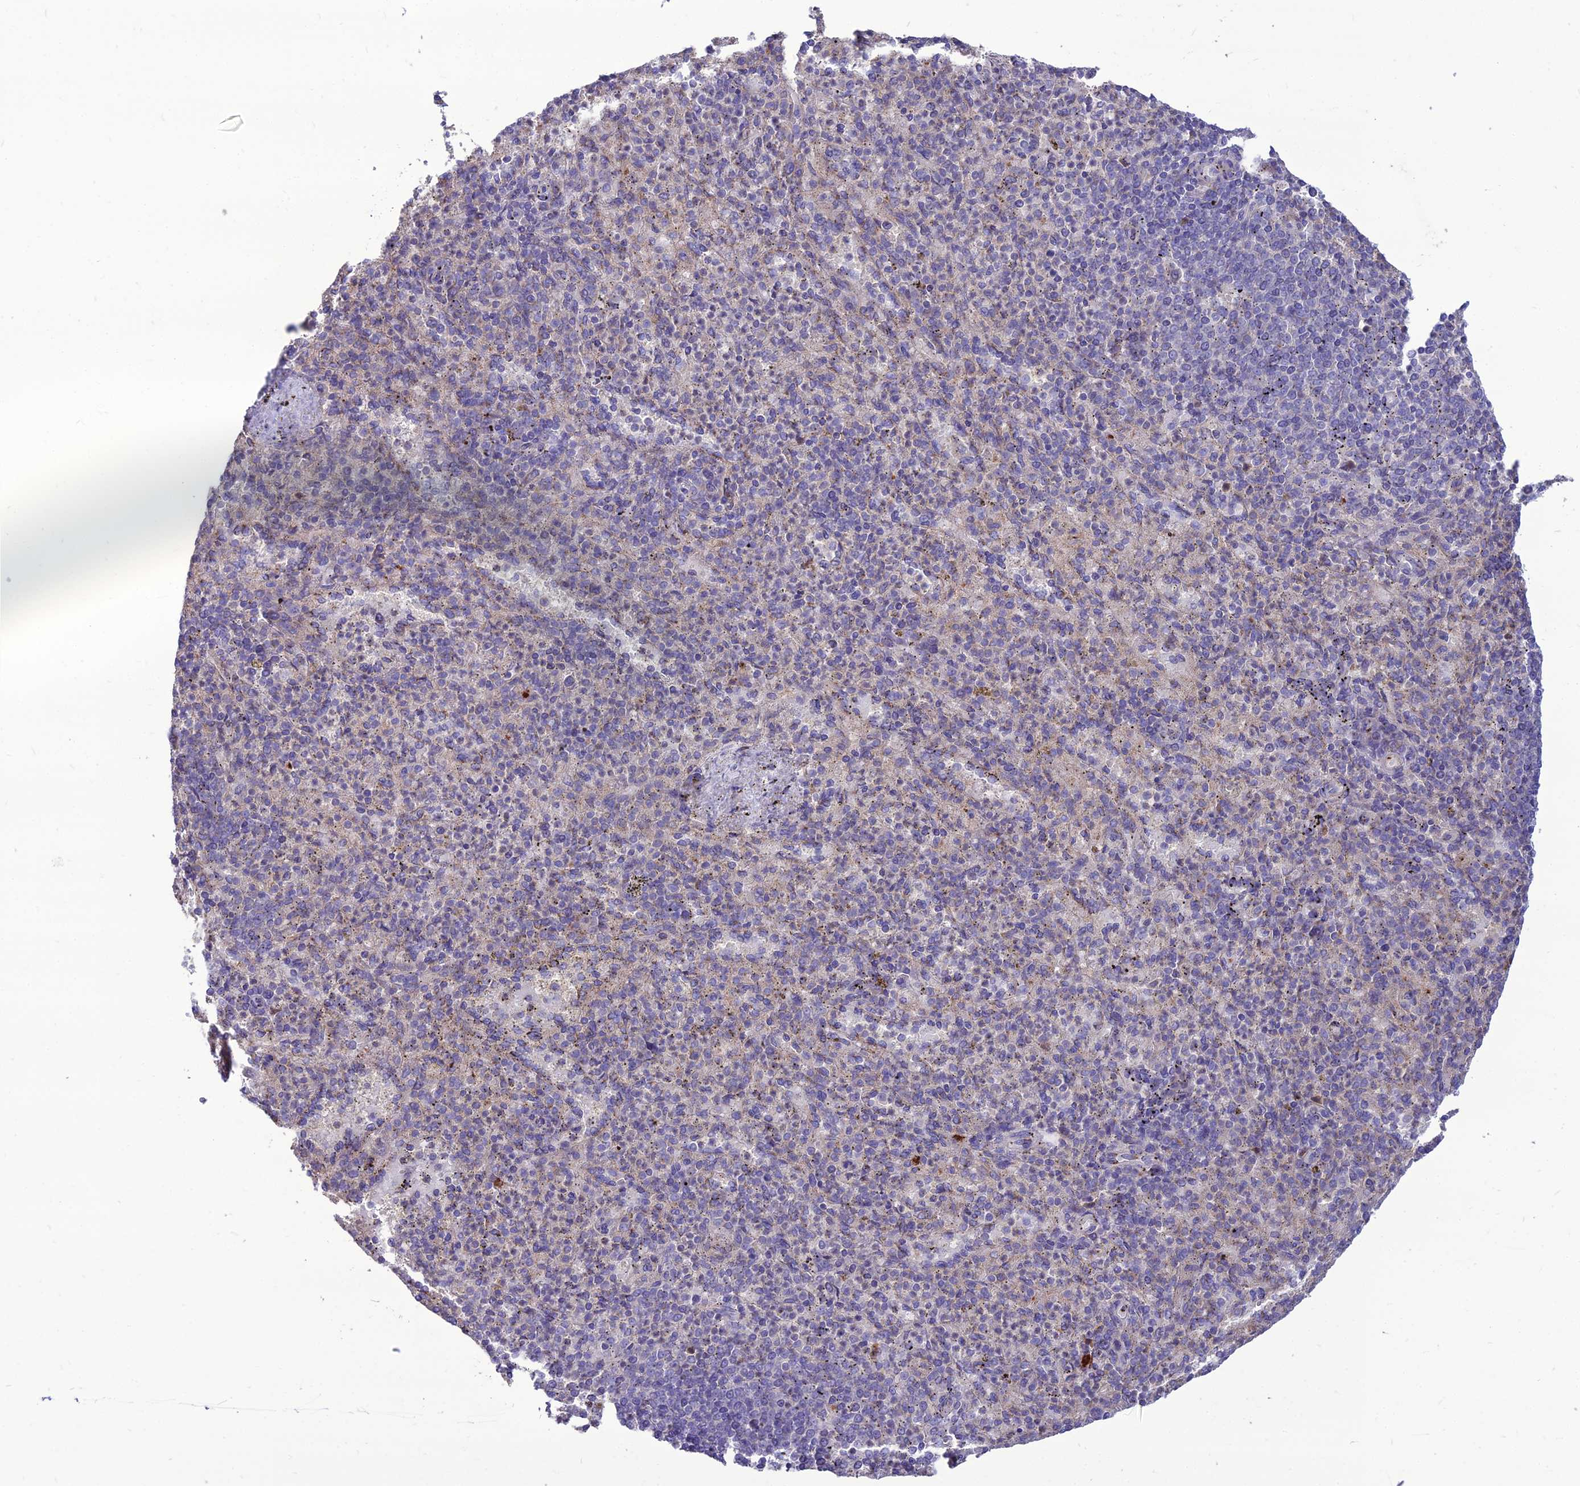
{"staining": {"intensity": "moderate", "quantity": "<25%", "location": "cytoplasmic/membranous"}, "tissue": "spleen", "cell_type": "Cells in red pulp", "image_type": "normal", "snomed": [{"axis": "morphology", "description": "Normal tissue, NOS"}, {"axis": "topography", "description": "Spleen"}], "caption": "Immunohistochemistry (DAB) staining of unremarkable human spleen demonstrates moderate cytoplasmic/membranous protein expression in approximately <25% of cells in red pulp.", "gene": "SPRYD7", "patient": {"sex": "female", "age": 74}}